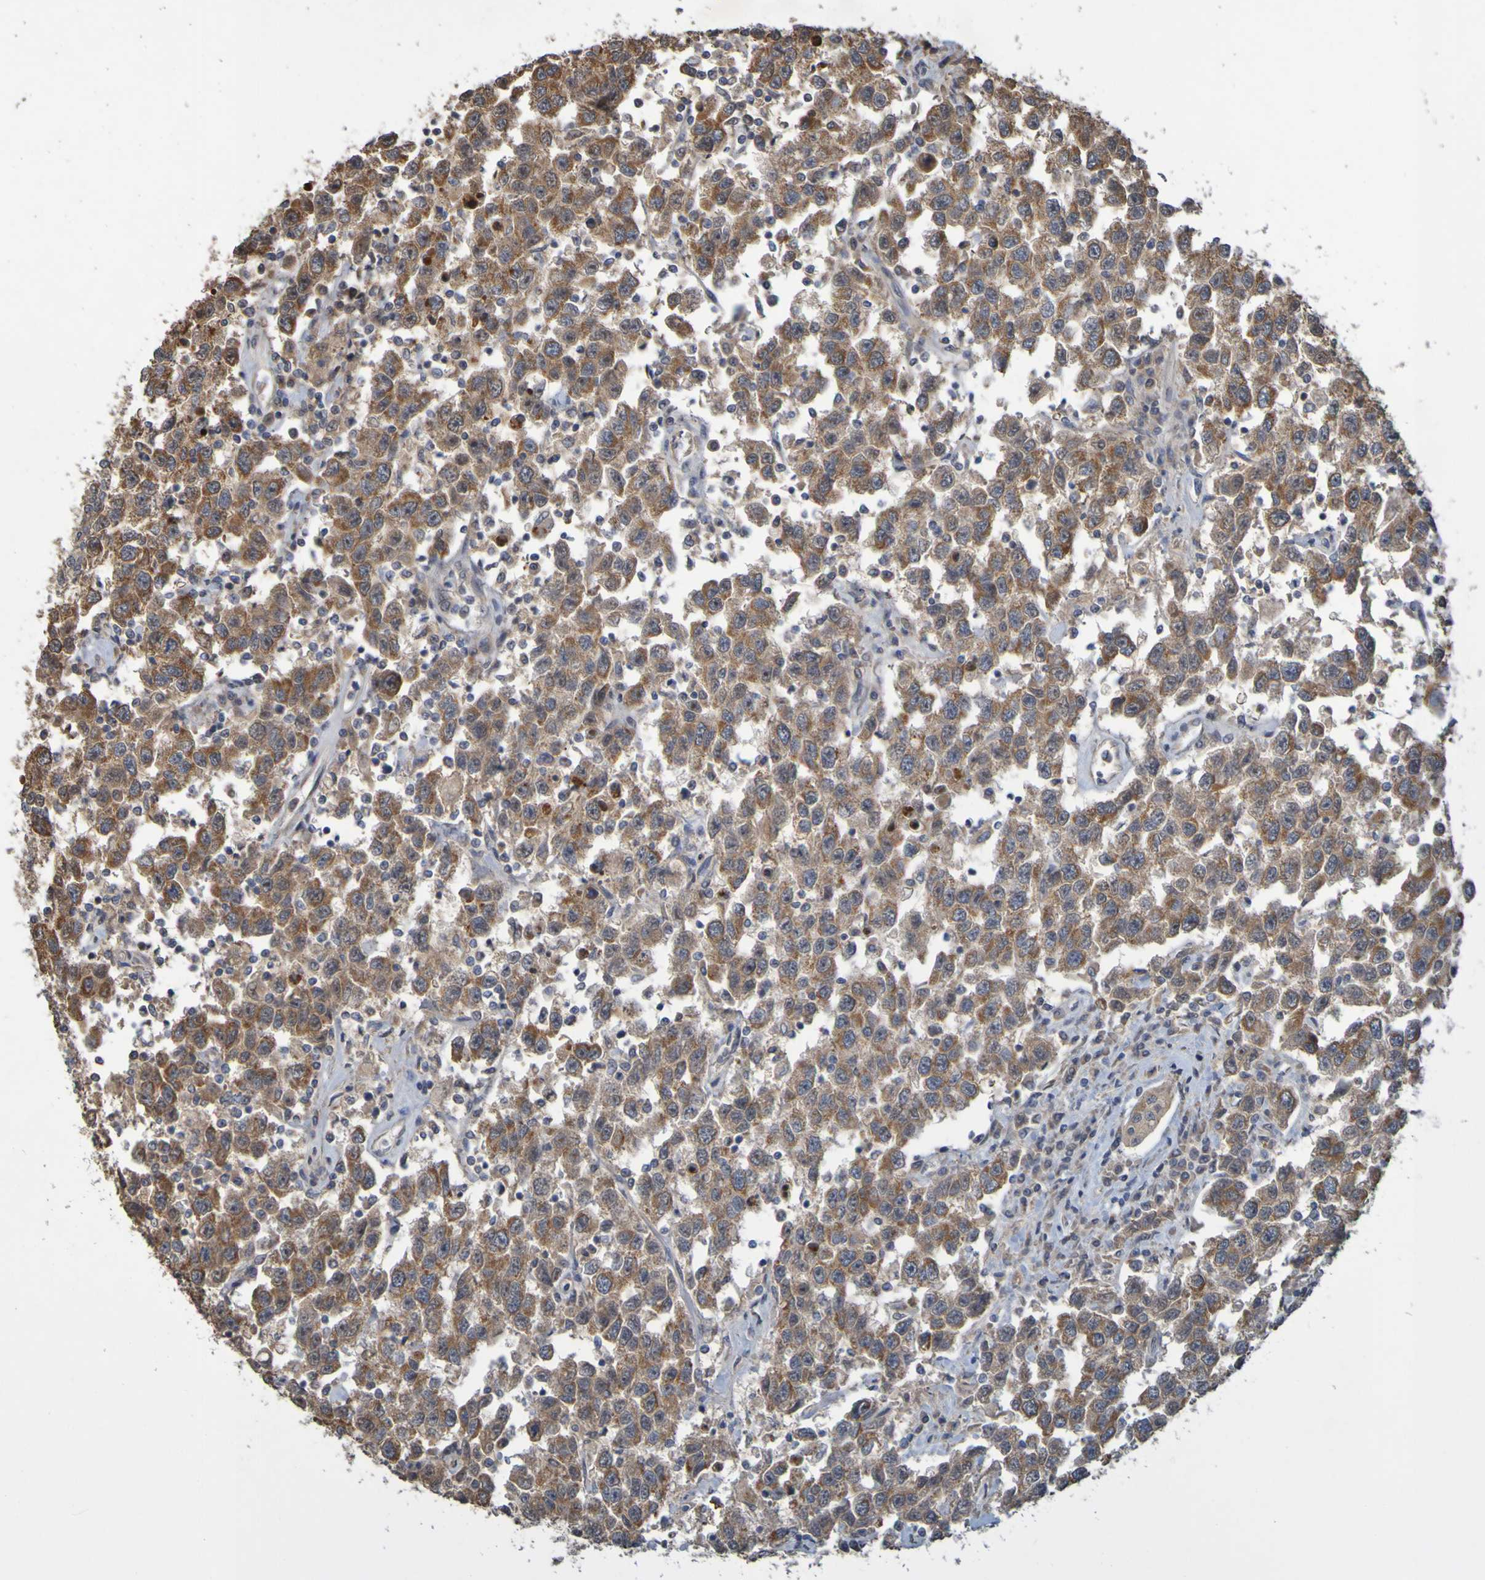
{"staining": {"intensity": "moderate", "quantity": ">75%", "location": "cytoplasmic/membranous"}, "tissue": "testis cancer", "cell_type": "Tumor cells", "image_type": "cancer", "snomed": [{"axis": "morphology", "description": "Seminoma, NOS"}, {"axis": "topography", "description": "Testis"}], "caption": "This histopathology image demonstrates seminoma (testis) stained with immunohistochemistry to label a protein in brown. The cytoplasmic/membranous of tumor cells show moderate positivity for the protein. Nuclei are counter-stained blue.", "gene": "TMBIM1", "patient": {"sex": "male", "age": 41}}